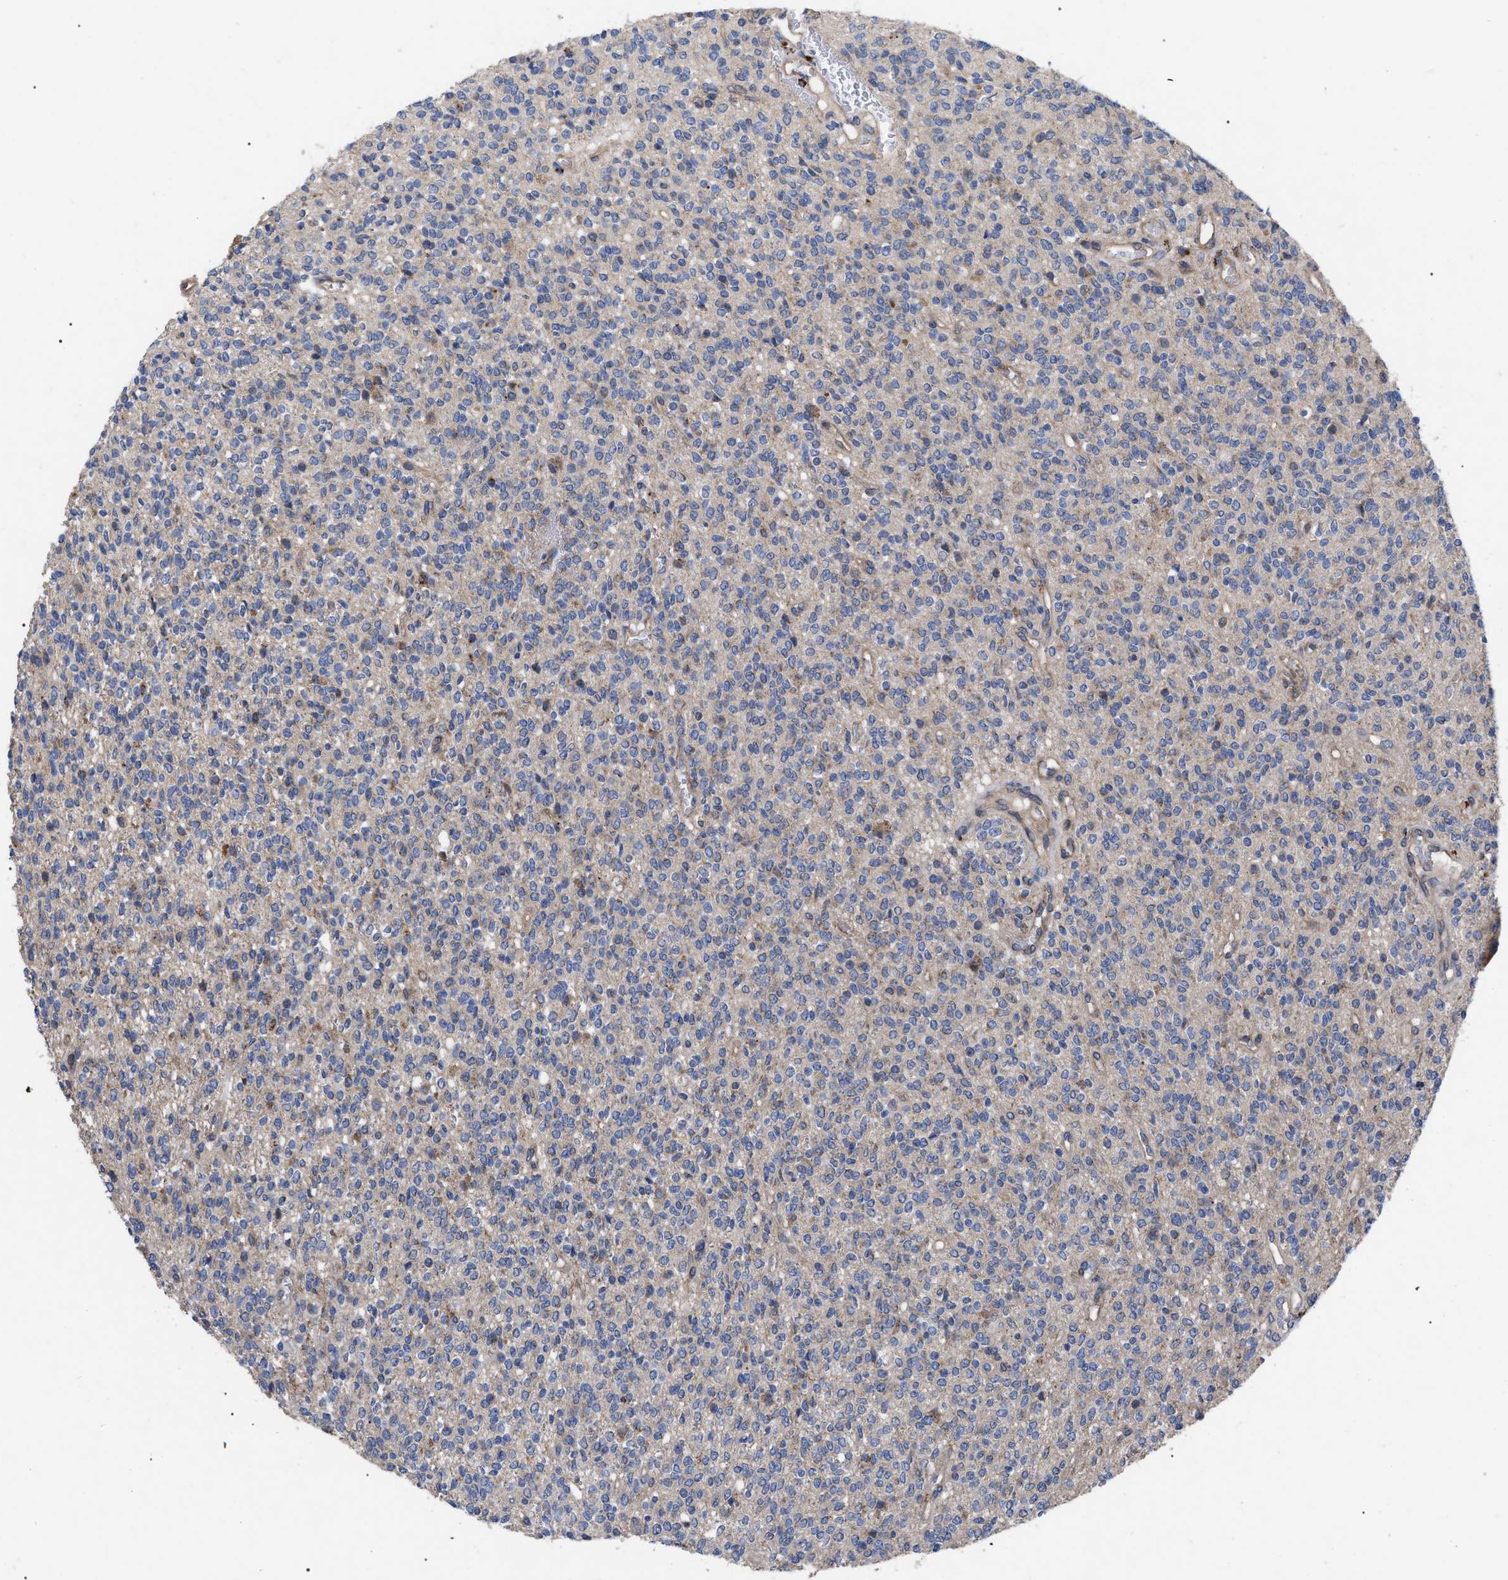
{"staining": {"intensity": "negative", "quantity": "none", "location": "none"}, "tissue": "glioma", "cell_type": "Tumor cells", "image_type": "cancer", "snomed": [{"axis": "morphology", "description": "Glioma, malignant, High grade"}, {"axis": "topography", "description": "Brain"}], "caption": "High magnification brightfield microscopy of high-grade glioma (malignant) stained with DAB (3,3'-diaminobenzidine) (brown) and counterstained with hematoxylin (blue): tumor cells show no significant staining.", "gene": "FAM171A2", "patient": {"sex": "male", "age": 34}}